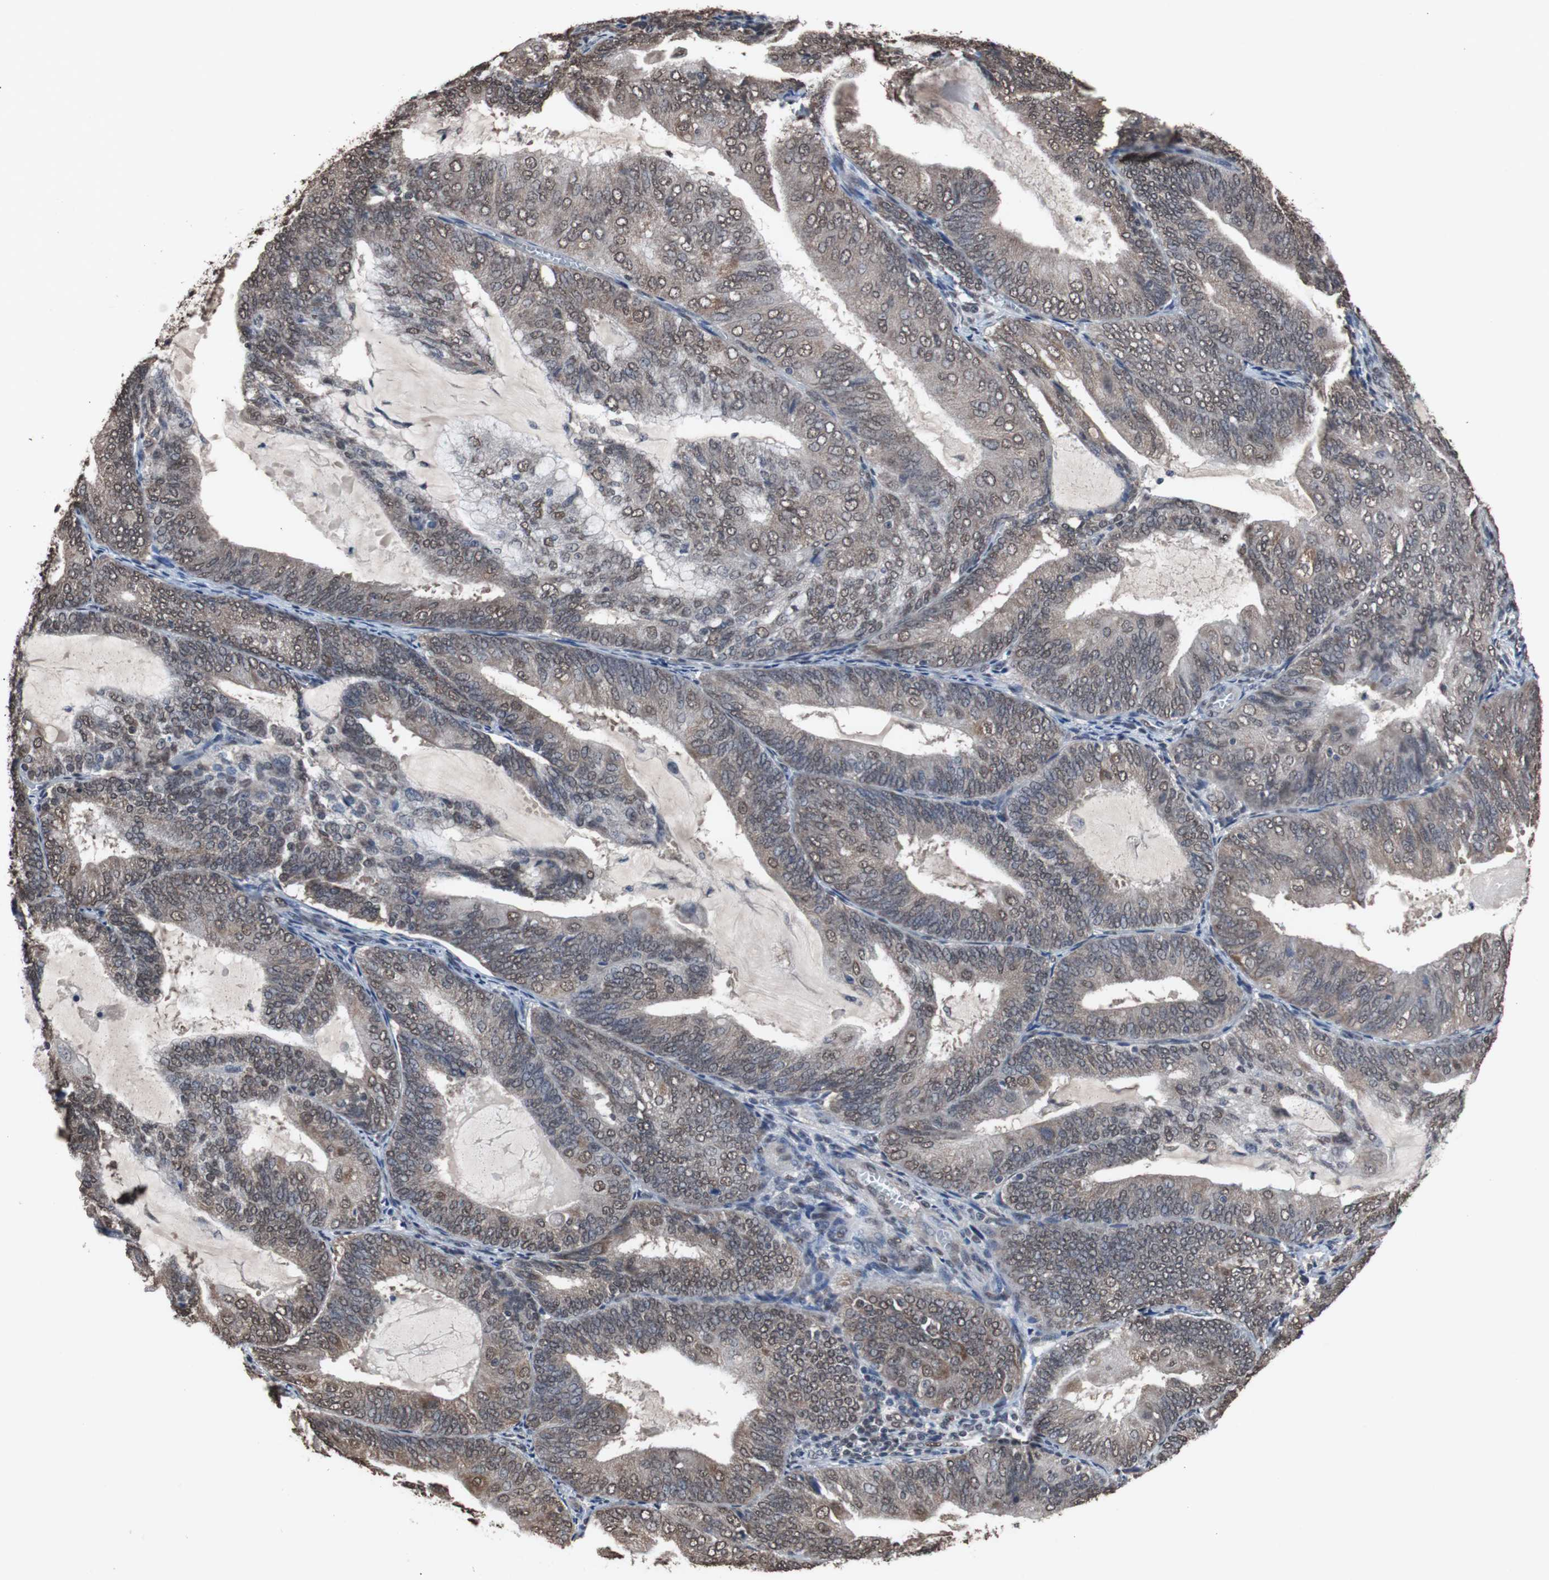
{"staining": {"intensity": "weak", "quantity": ">75%", "location": "cytoplasmic/membranous,nuclear"}, "tissue": "endometrial cancer", "cell_type": "Tumor cells", "image_type": "cancer", "snomed": [{"axis": "morphology", "description": "Adenocarcinoma, NOS"}, {"axis": "topography", "description": "Endometrium"}], "caption": "IHC histopathology image of human endometrial cancer (adenocarcinoma) stained for a protein (brown), which displays low levels of weak cytoplasmic/membranous and nuclear expression in about >75% of tumor cells.", "gene": "MED27", "patient": {"sex": "female", "age": 81}}